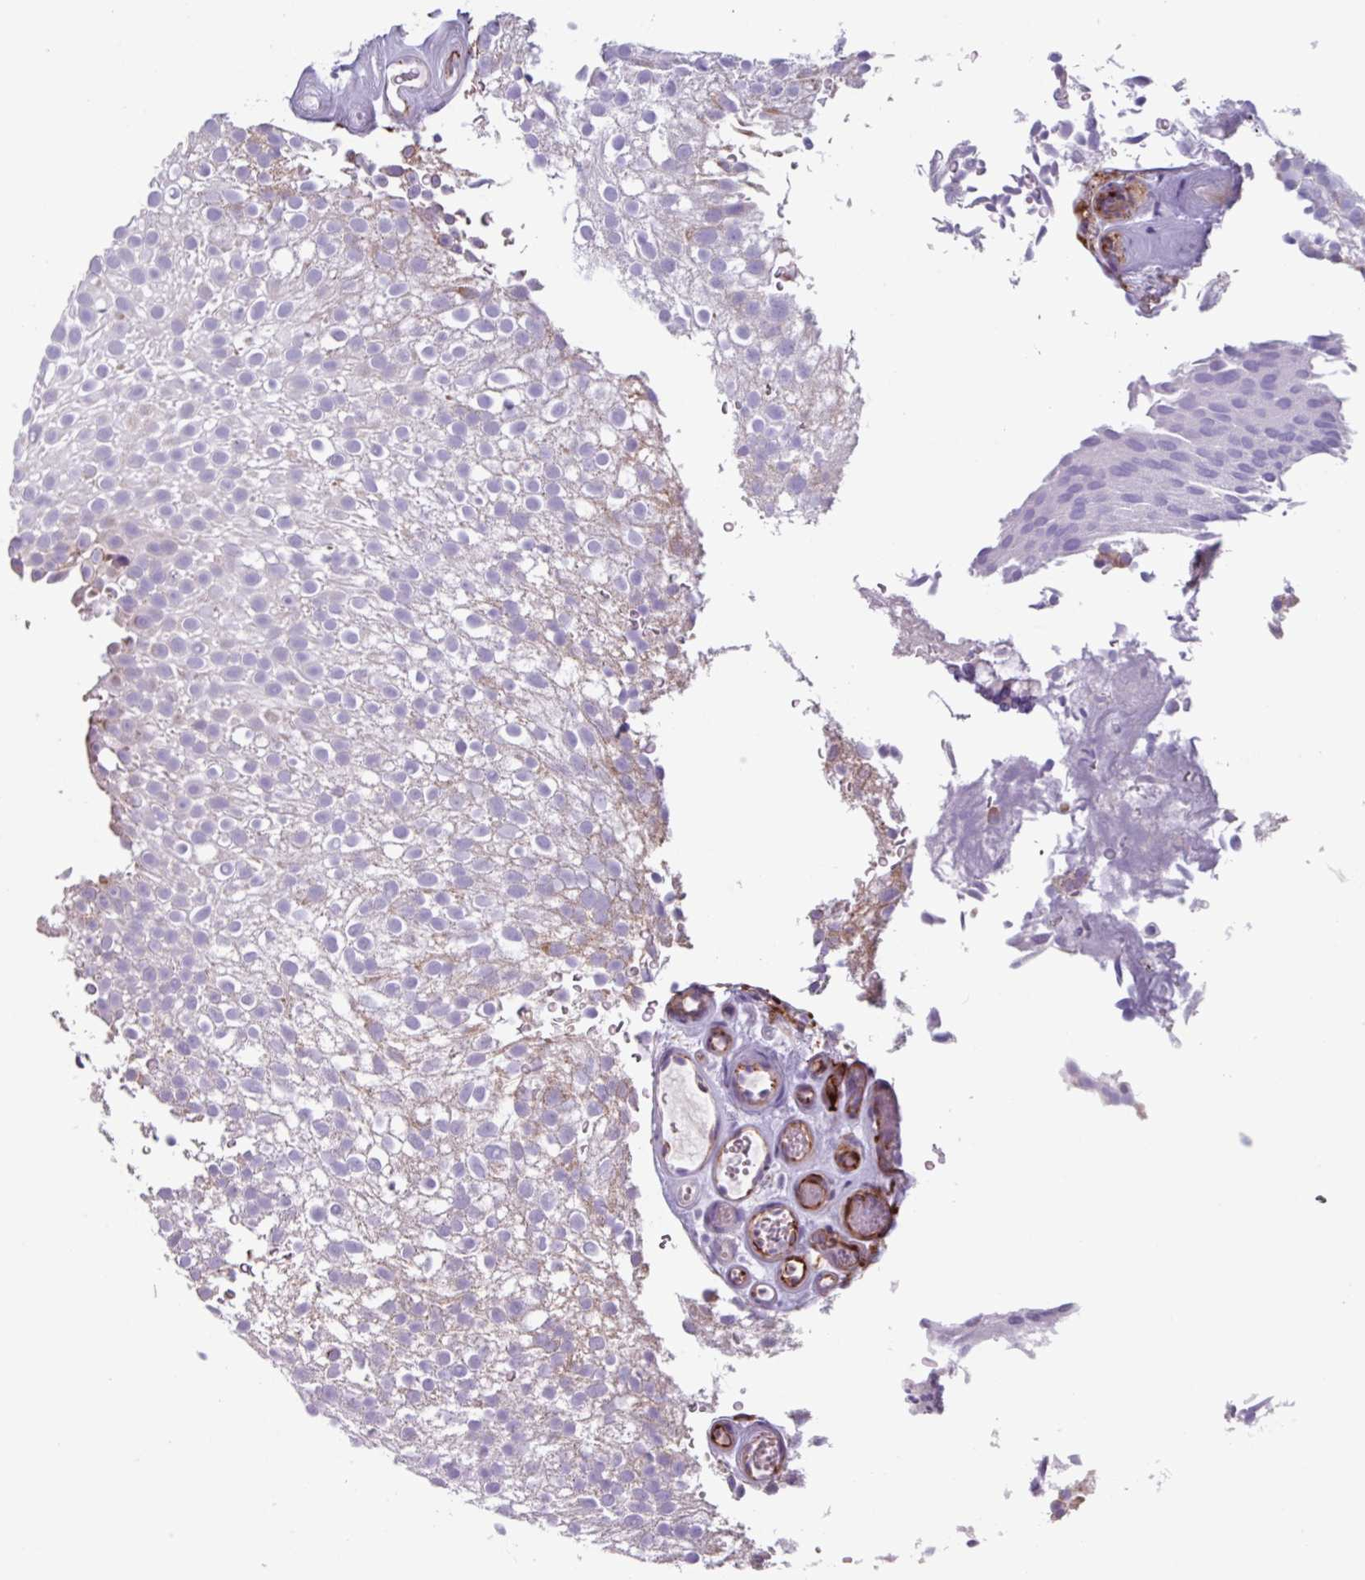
{"staining": {"intensity": "negative", "quantity": "none", "location": "none"}, "tissue": "urothelial cancer", "cell_type": "Tumor cells", "image_type": "cancer", "snomed": [{"axis": "morphology", "description": "Urothelial carcinoma, Low grade"}, {"axis": "topography", "description": "Urinary bladder"}], "caption": "Tumor cells show no significant protein positivity in urothelial carcinoma (low-grade).", "gene": "BTD", "patient": {"sex": "male", "age": 78}}